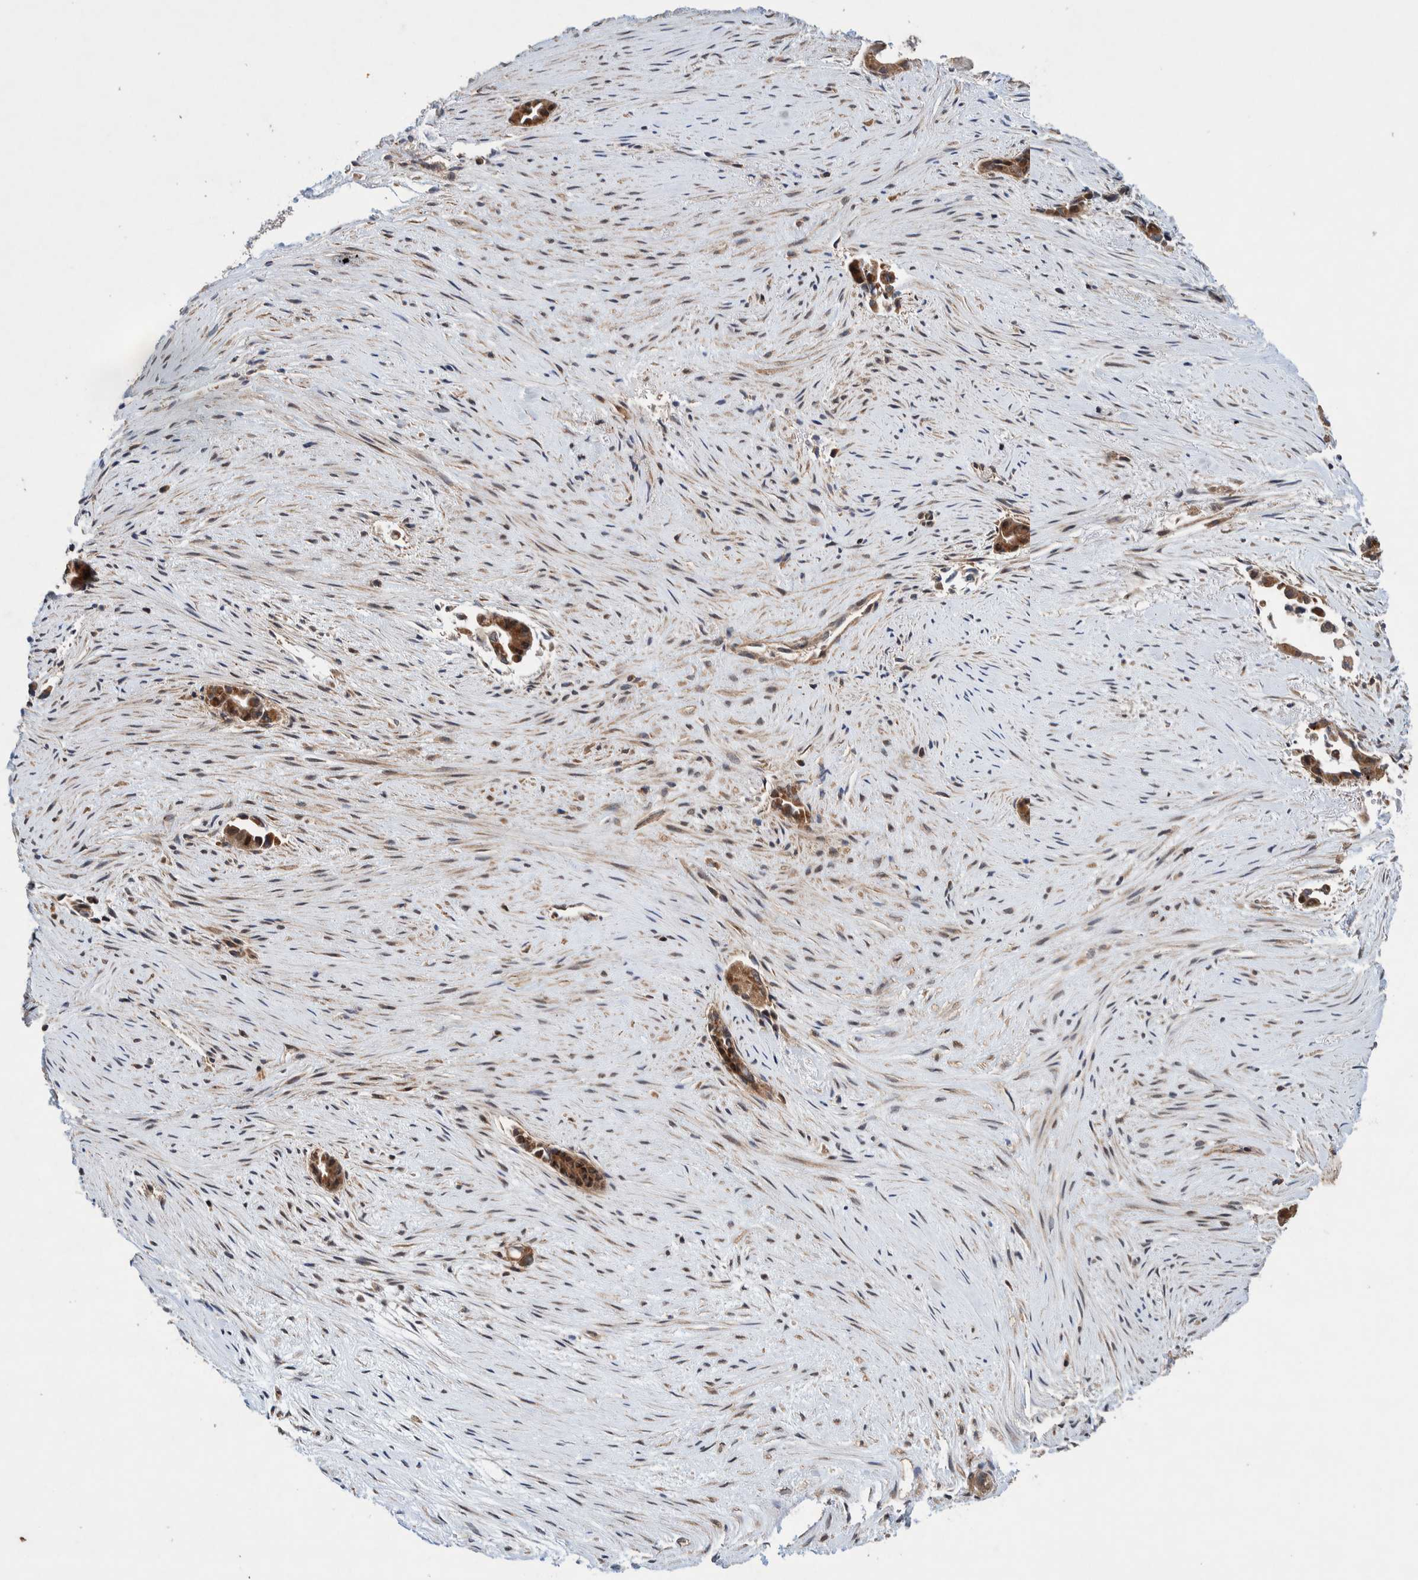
{"staining": {"intensity": "moderate", "quantity": ">75%", "location": "cytoplasmic/membranous"}, "tissue": "liver cancer", "cell_type": "Tumor cells", "image_type": "cancer", "snomed": [{"axis": "morphology", "description": "Cholangiocarcinoma"}, {"axis": "topography", "description": "Liver"}], "caption": "Human liver cancer (cholangiocarcinoma) stained for a protein (brown) displays moderate cytoplasmic/membranous positive positivity in about >75% of tumor cells.", "gene": "PIK3R6", "patient": {"sex": "female", "age": 55}}